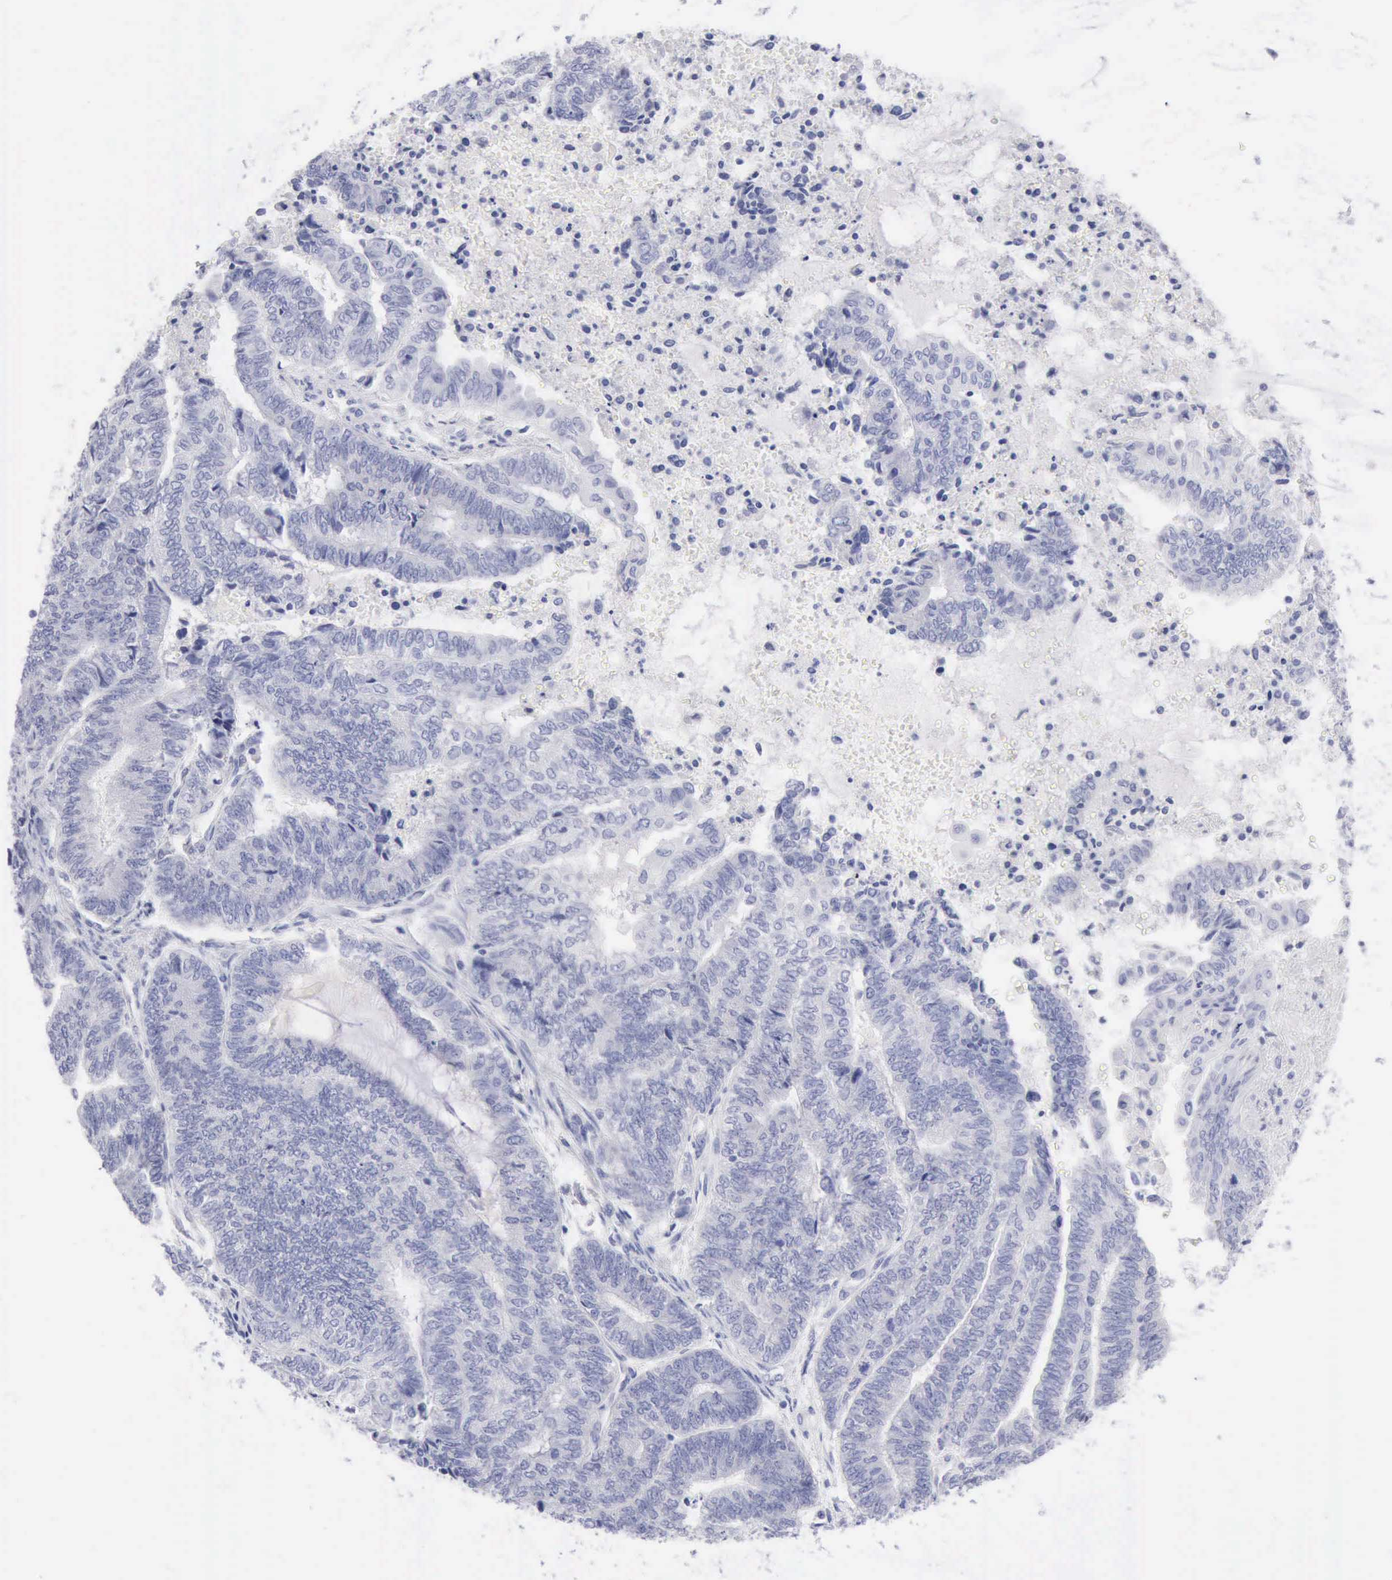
{"staining": {"intensity": "negative", "quantity": "none", "location": "none"}, "tissue": "endometrial cancer", "cell_type": "Tumor cells", "image_type": "cancer", "snomed": [{"axis": "morphology", "description": "Adenocarcinoma, NOS"}, {"axis": "topography", "description": "Uterus"}, {"axis": "topography", "description": "Endometrium"}], "caption": "An immunohistochemistry photomicrograph of adenocarcinoma (endometrial) is shown. There is no staining in tumor cells of adenocarcinoma (endometrial).", "gene": "ANGEL1", "patient": {"sex": "female", "age": 70}}